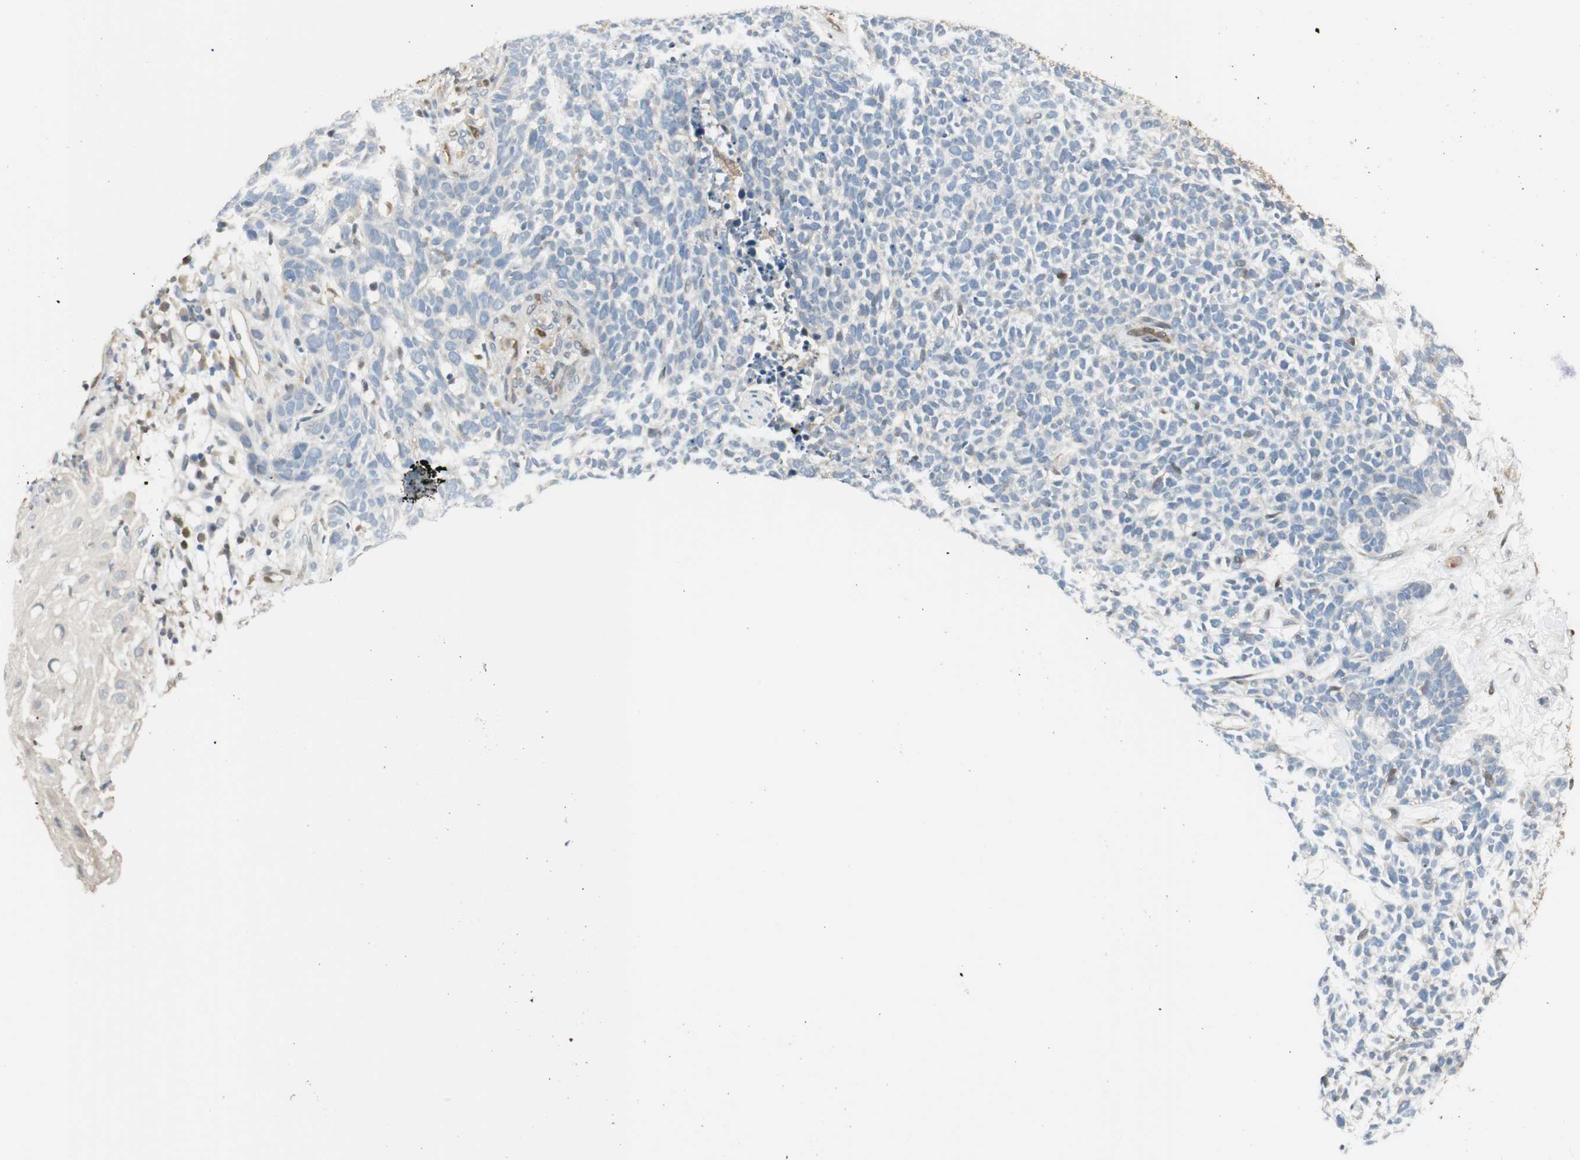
{"staining": {"intensity": "negative", "quantity": "none", "location": "none"}, "tissue": "skin cancer", "cell_type": "Tumor cells", "image_type": "cancer", "snomed": [{"axis": "morphology", "description": "Basal cell carcinoma"}, {"axis": "topography", "description": "Skin"}], "caption": "Human skin basal cell carcinoma stained for a protein using immunohistochemistry shows no staining in tumor cells.", "gene": "SERPINB6", "patient": {"sex": "female", "age": 84}}